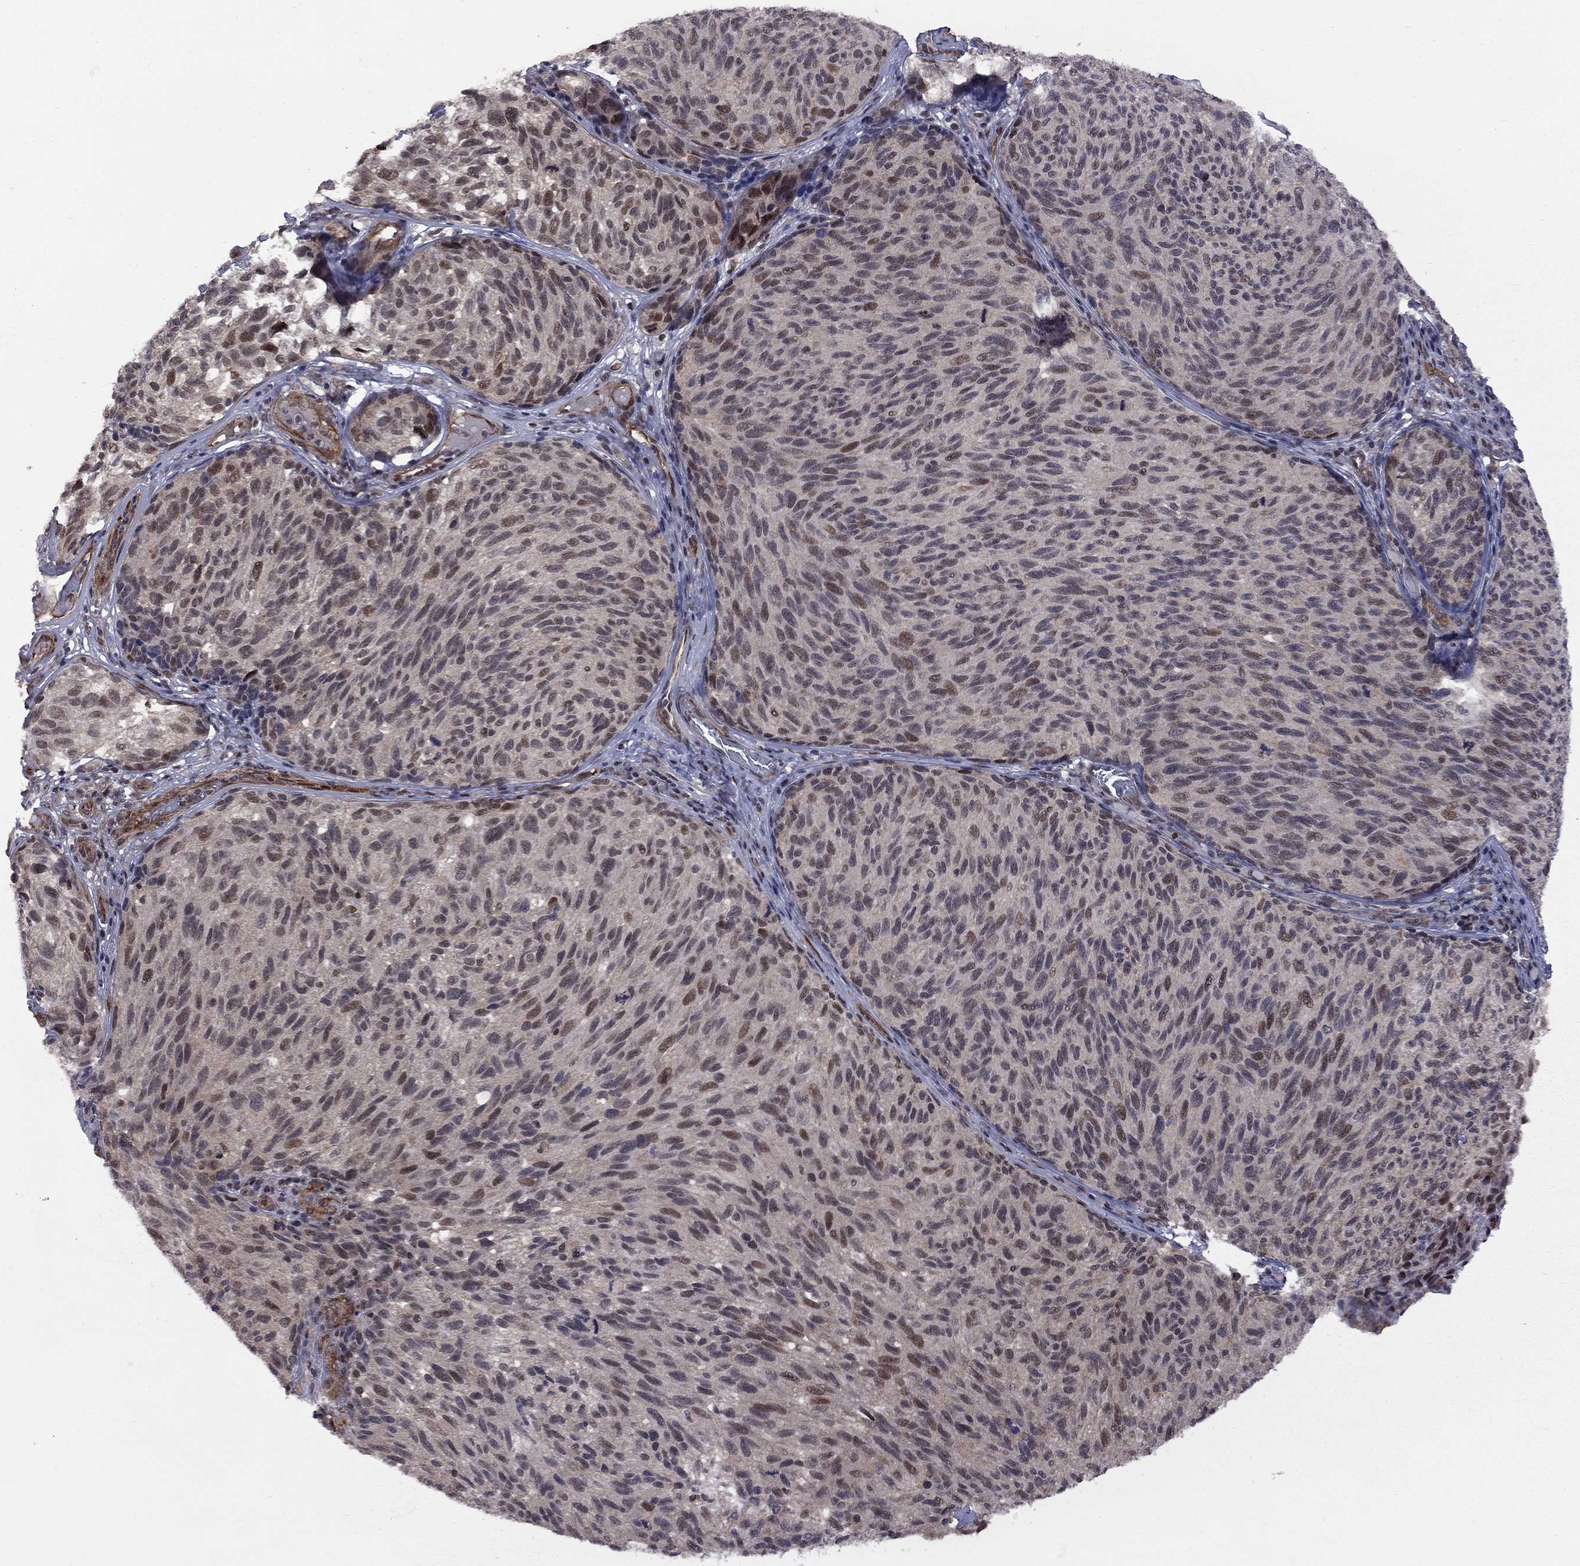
{"staining": {"intensity": "strong", "quantity": "<25%", "location": "nuclear"}, "tissue": "melanoma", "cell_type": "Tumor cells", "image_type": "cancer", "snomed": [{"axis": "morphology", "description": "Malignant melanoma, NOS"}, {"axis": "topography", "description": "Skin"}], "caption": "Protein expression analysis of melanoma demonstrates strong nuclear staining in about <25% of tumor cells.", "gene": "BRF1", "patient": {"sex": "female", "age": 73}}